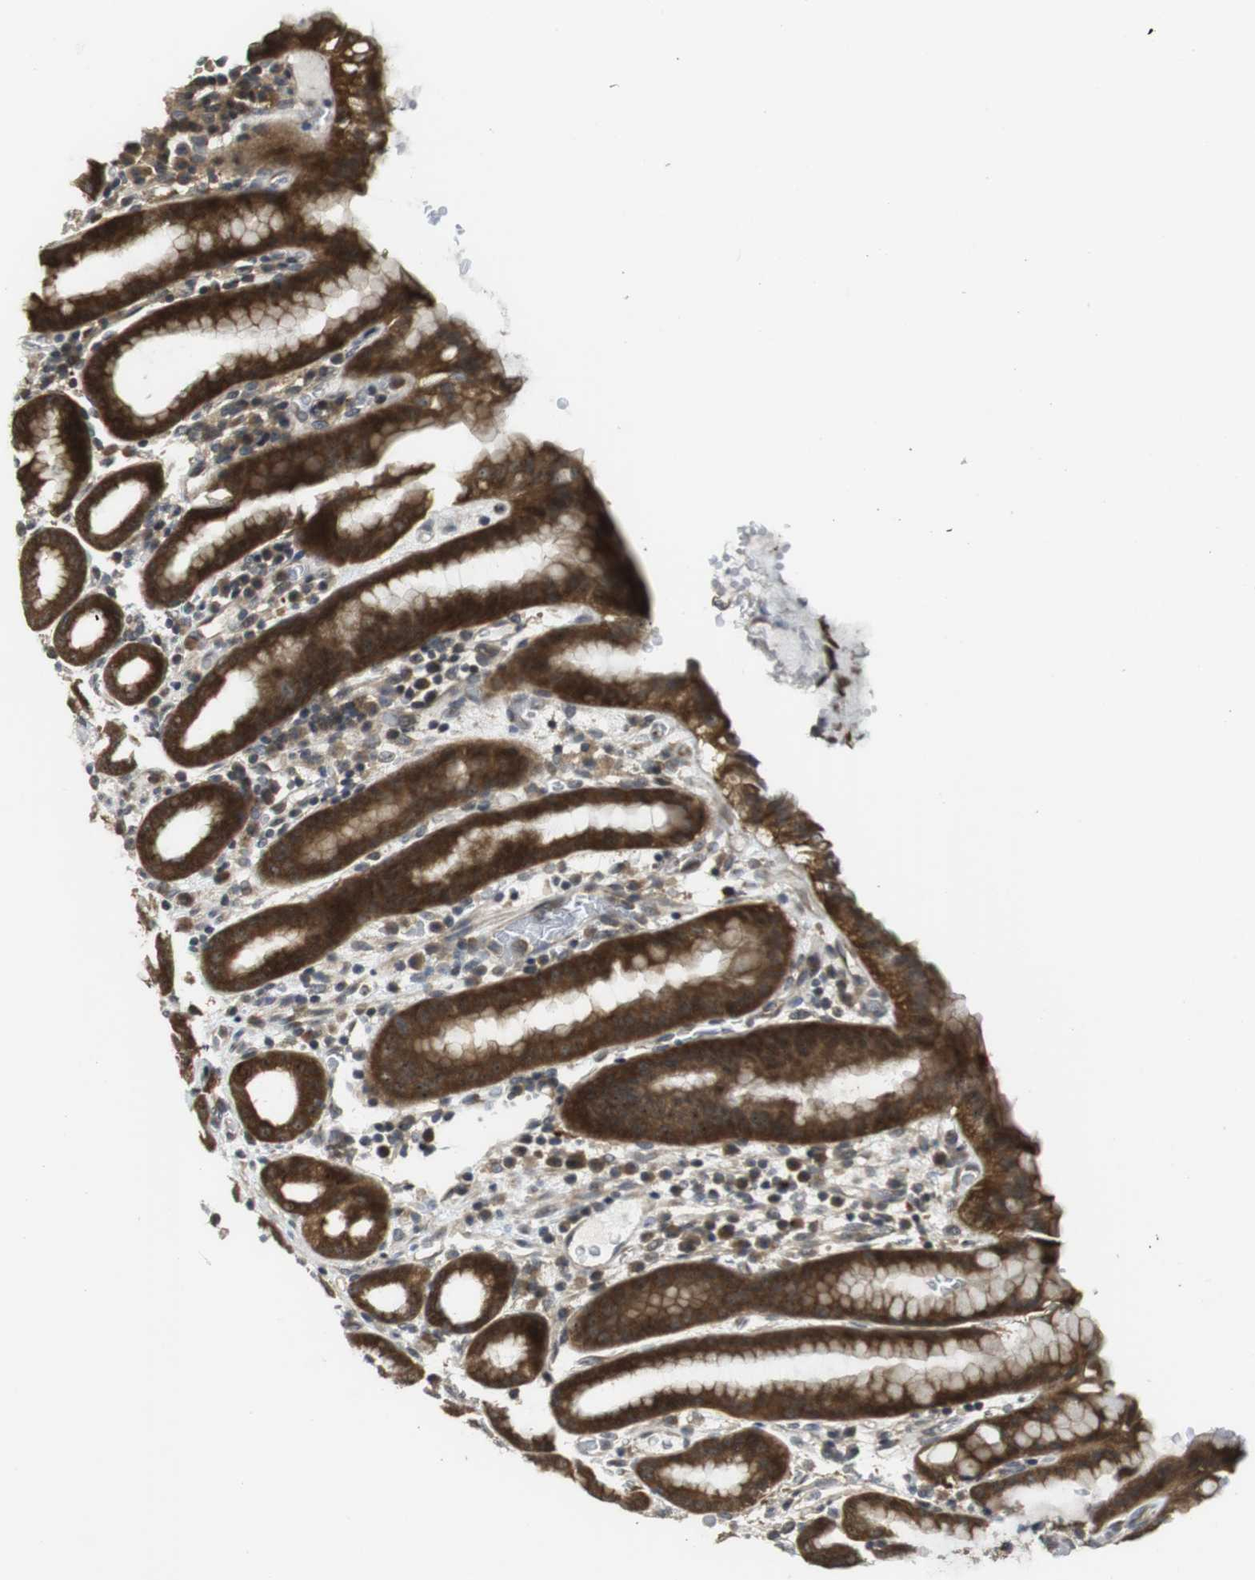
{"staining": {"intensity": "strong", "quantity": ">75%", "location": "cytoplasmic/membranous"}, "tissue": "stomach", "cell_type": "Glandular cells", "image_type": "normal", "snomed": [{"axis": "morphology", "description": "Normal tissue, NOS"}, {"axis": "topography", "description": "Stomach, upper"}], "caption": "This is a histology image of IHC staining of benign stomach, which shows strong positivity in the cytoplasmic/membranous of glandular cells.", "gene": "CC2D1A", "patient": {"sex": "male", "age": 68}}